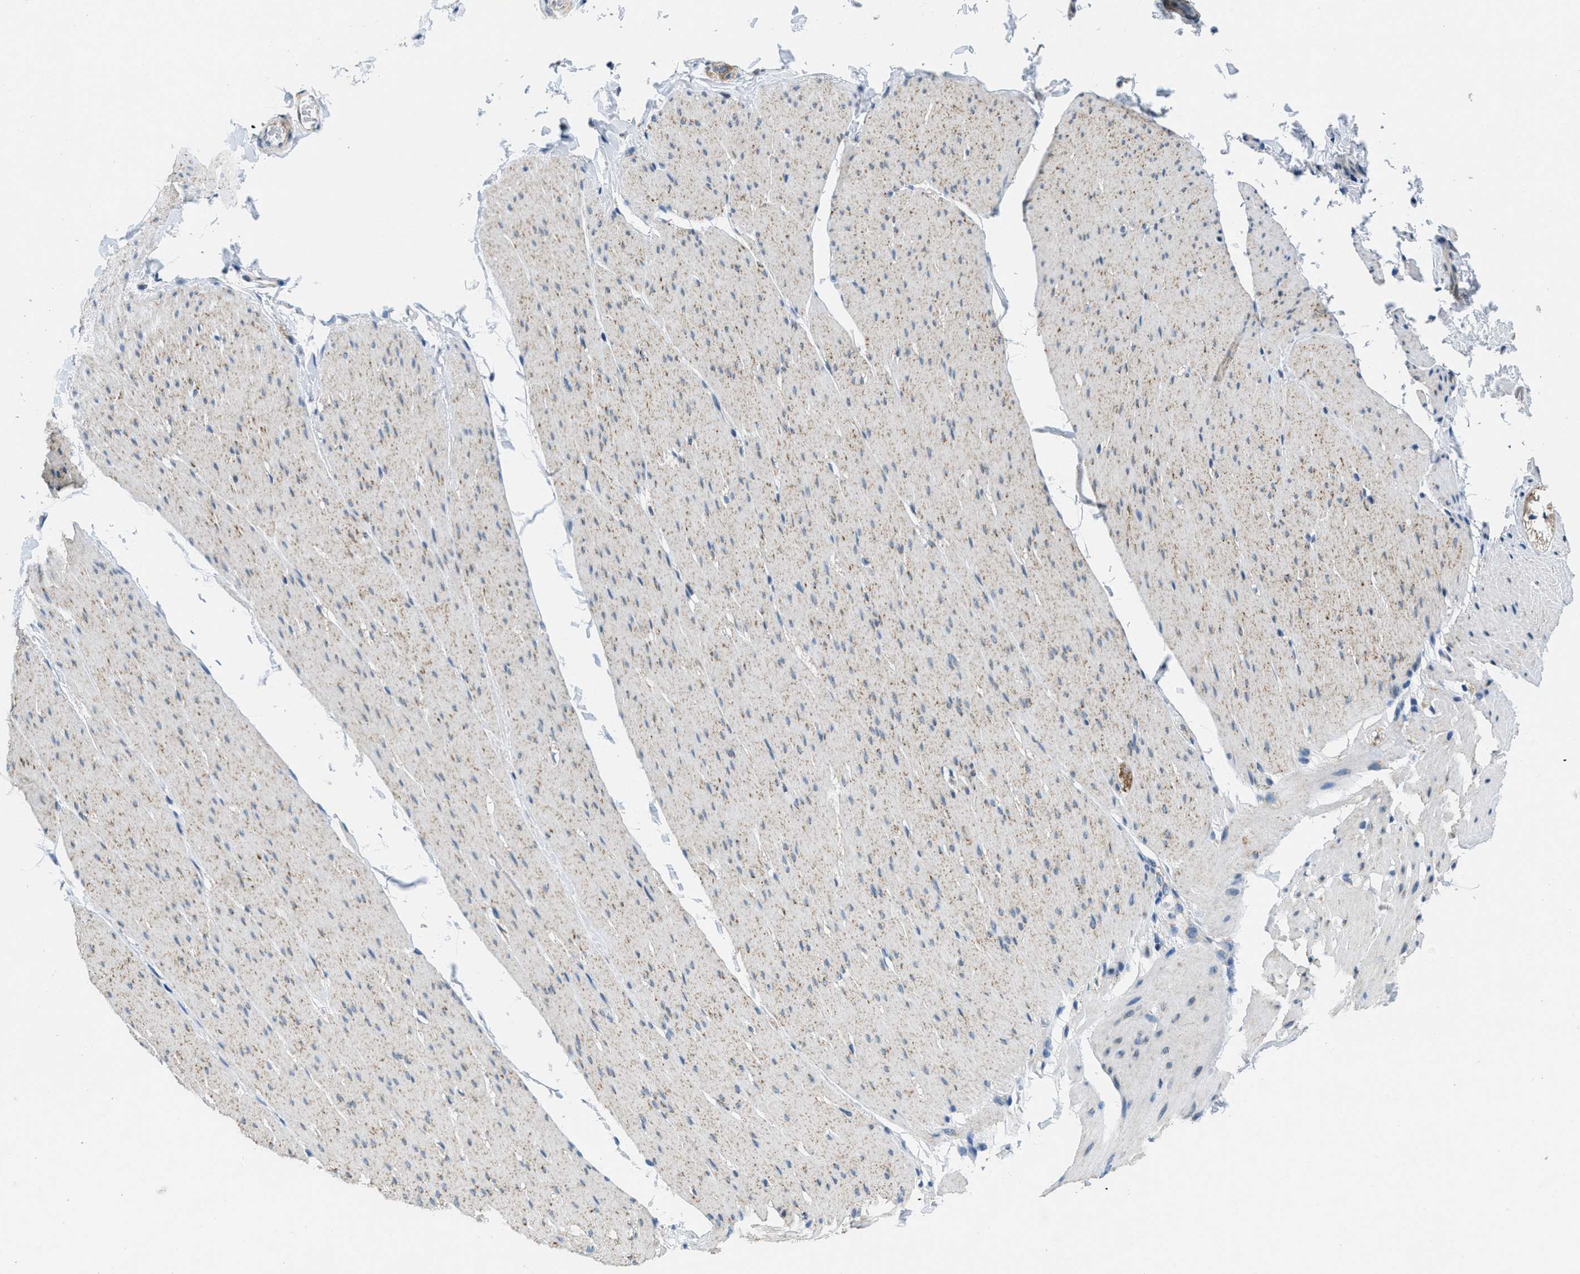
{"staining": {"intensity": "weak", "quantity": "25%-75%", "location": "cytoplasmic/membranous"}, "tissue": "smooth muscle", "cell_type": "Smooth muscle cells", "image_type": "normal", "snomed": [{"axis": "morphology", "description": "Normal tissue, NOS"}, {"axis": "topography", "description": "Smooth muscle"}, {"axis": "topography", "description": "Colon"}], "caption": "Smooth muscle was stained to show a protein in brown. There is low levels of weak cytoplasmic/membranous positivity in approximately 25%-75% of smooth muscle cells. (Brightfield microscopy of DAB IHC at high magnification).", "gene": "TOMM70", "patient": {"sex": "male", "age": 67}}